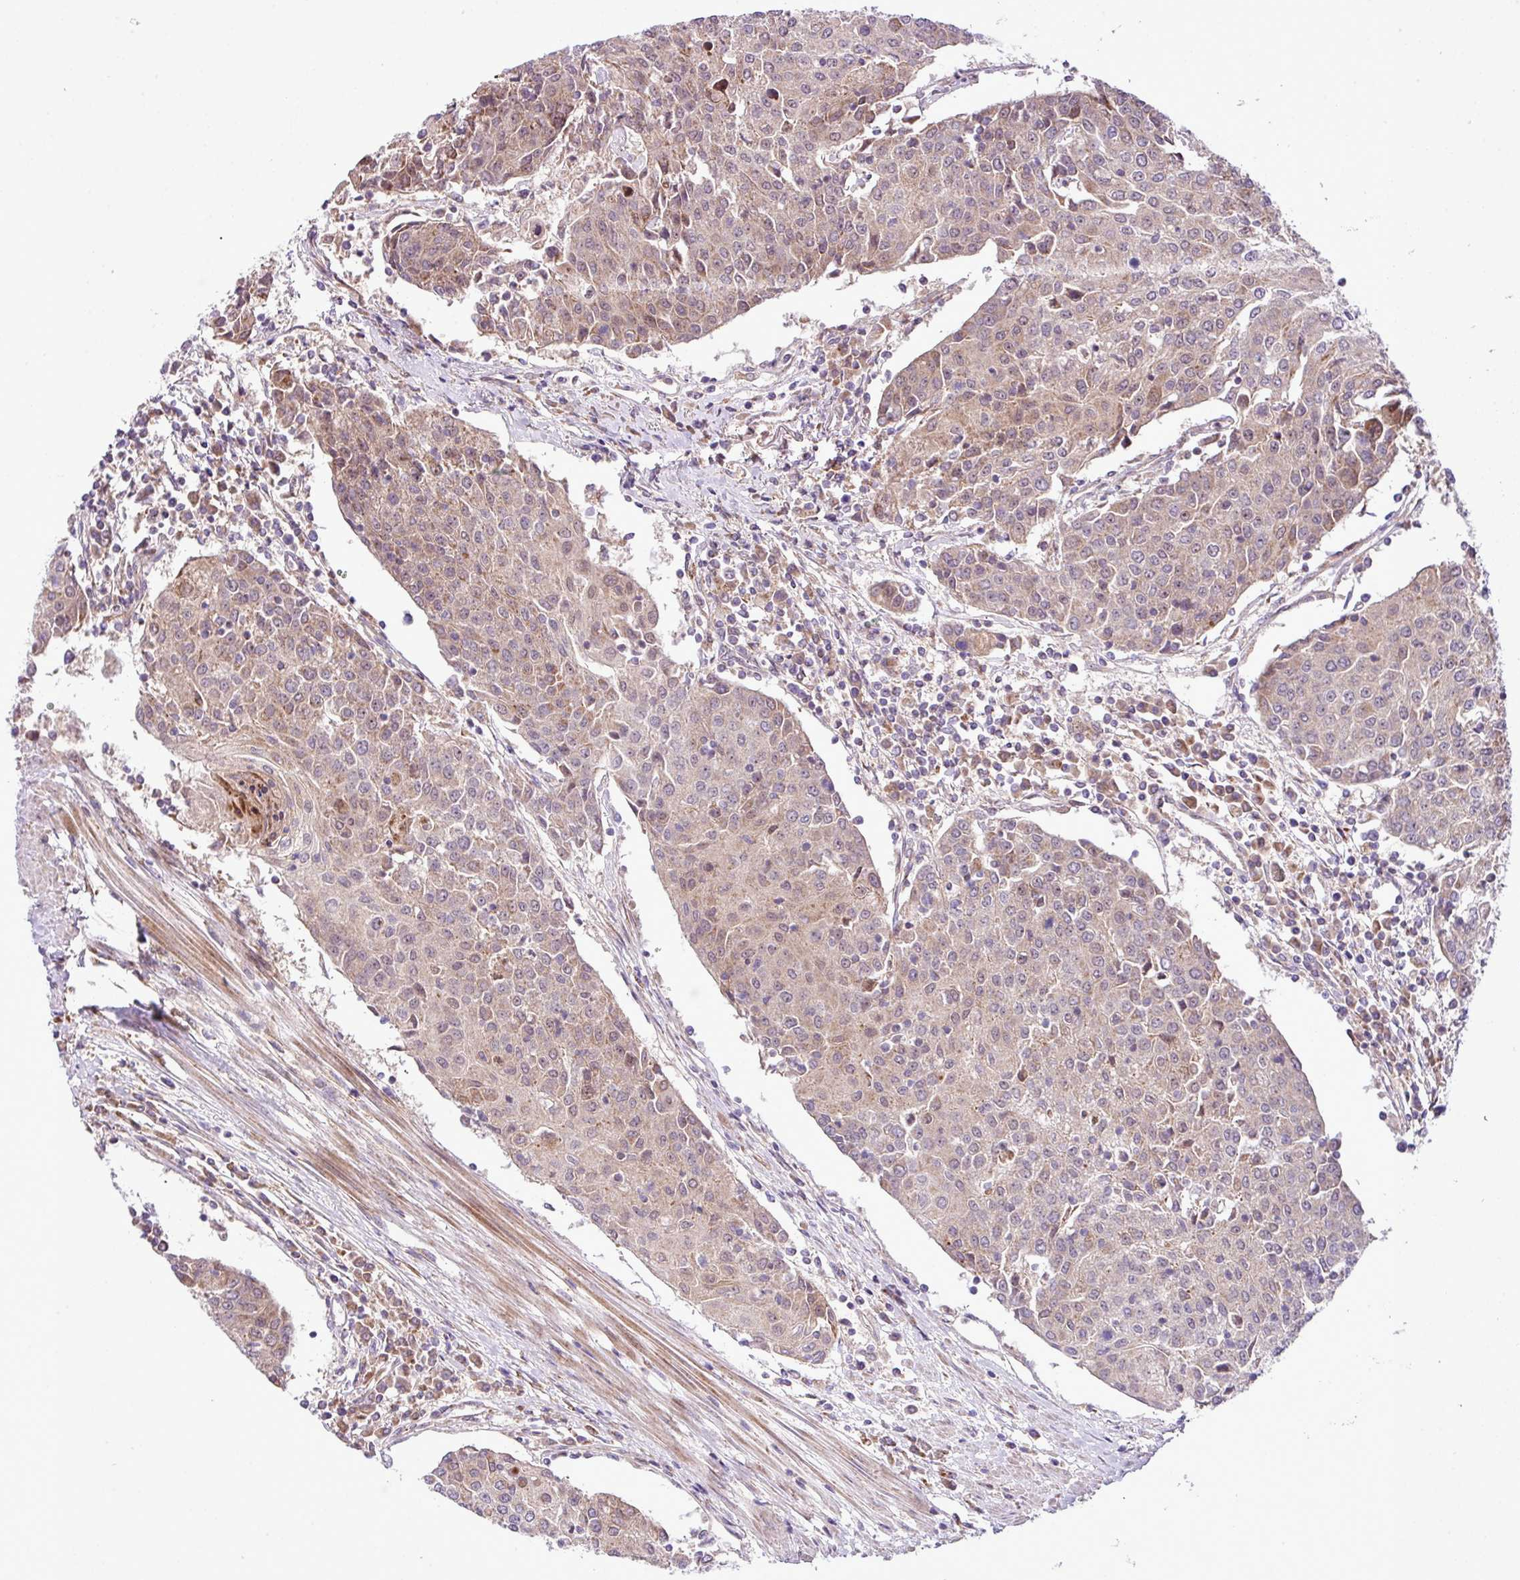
{"staining": {"intensity": "weak", "quantity": ">75%", "location": "cytoplasmic/membranous"}, "tissue": "urothelial cancer", "cell_type": "Tumor cells", "image_type": "cancer", "snomed": [{"axis": "morphology", "description": "Urothelial carcinoma, High grade"}, {"axis": "topography", "description": "Urinary bladder"}], "caption": "The immunohistochemical stain shows weak cytoplasmic/membranous expression in tumor cells of urothelial cancer tissue.", "gene": "B3GNT9", "patient": {"sex": "female", "age": 85}}